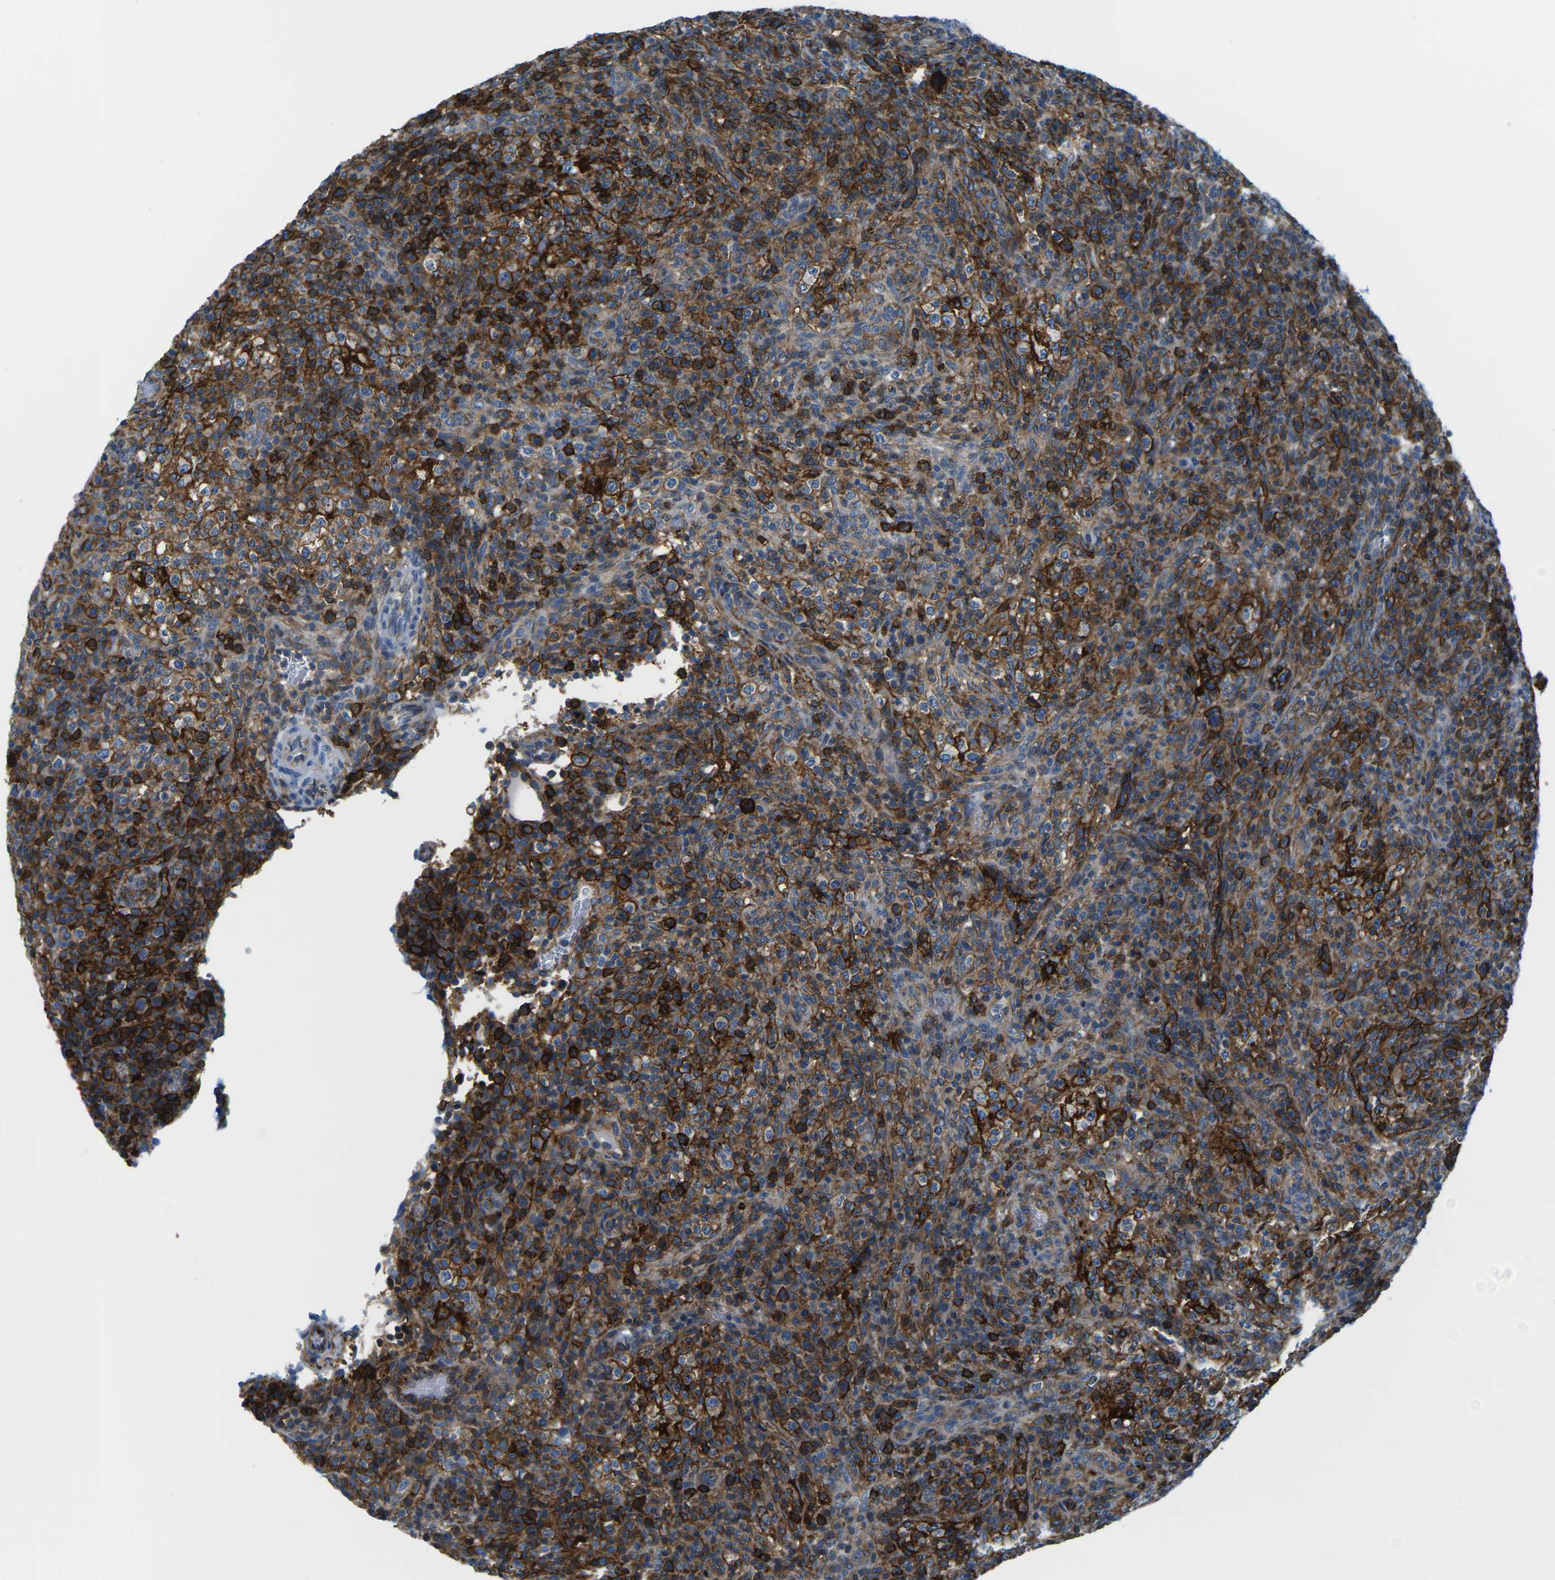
{"staining": {"intensity": "strong", "quantity": ">75%", "location": "cytoplasmic/membranous"}, "tissue": "lymphoma", "cell_type": "Tumor cells", "image_type": "cancer", "snomed": [{"axis": "morphology", "description": "Malignant lymphoma, non-Hodgkin's type, High grade"}, {"axis": "topography", "description": "Lymph node"}], "caption": "Protein staining exhibits strong cytoplasmic/membranous expression in approximately >75% of tumor cells in malignant lymphoma, non-Hodgkin's type (high-grade).", "gene": "SOCS4", "patient": {"sex": "female", "age": 76}}